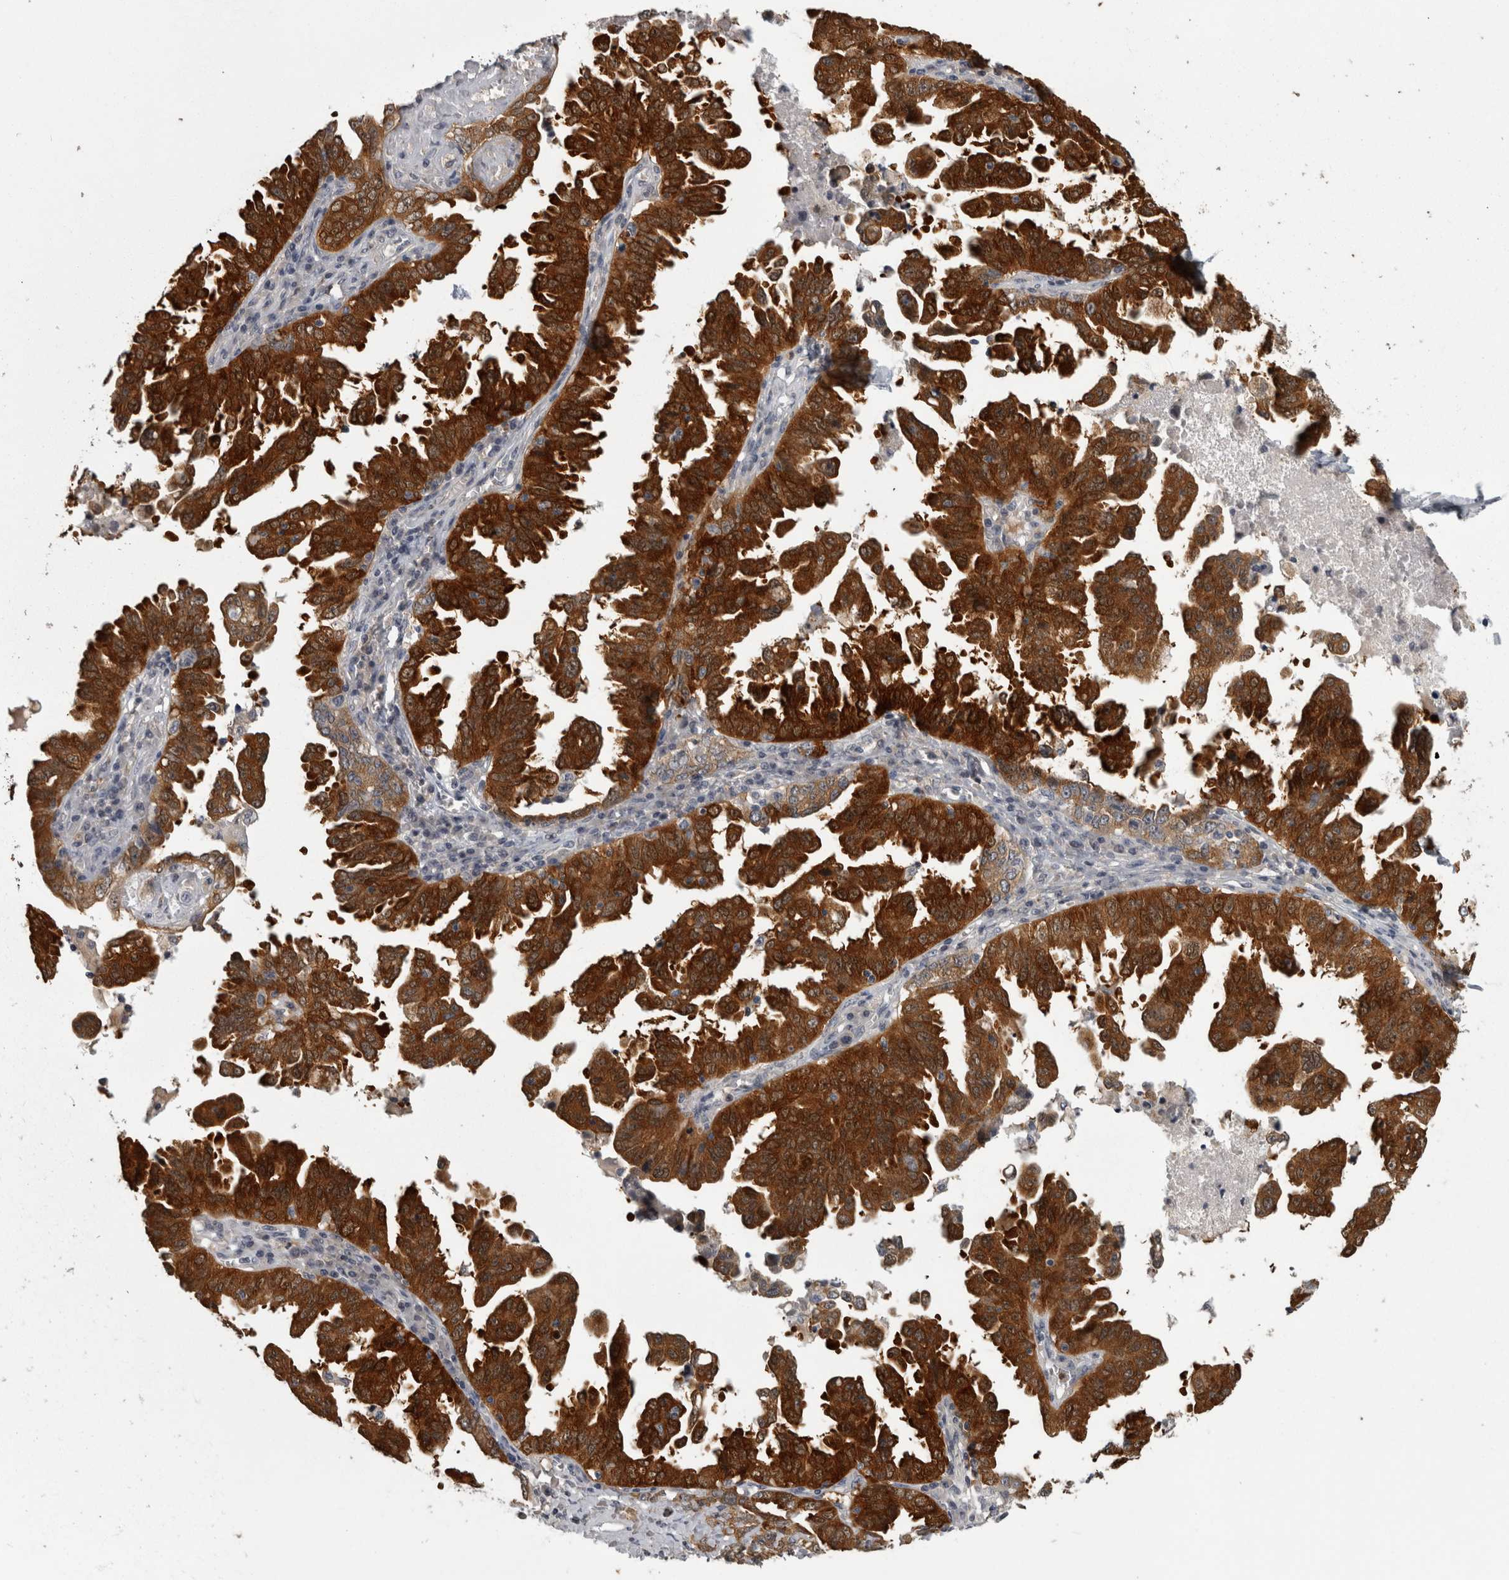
{"staining": {"intensity": "strong", "quantity": ">75%", "location": "cytoplasmic/membranous"}, "tissue": "ovarian cancer", "cell_type": "Tumor cells", "image_type": "cancer", "snomed": [{"axis": "morphology", "description": "Carcinoma, endometroid"}, {"axis": "topography", "description": "Ovary"}], "caption": "Immunohistochemical staining of endometroid carcinoma (ovarian) demonstrates high levels of strong cytoplasmic/membranous staining in approximately >75% of tumor cells. The staining was performed using DAB to visualize the protein expression in brown, while the nuclei were stained in blue with hematoxylin (Magnification: 20x).", "gene": "PRKCI", "patient": {"sex": "female", "age": 62}}